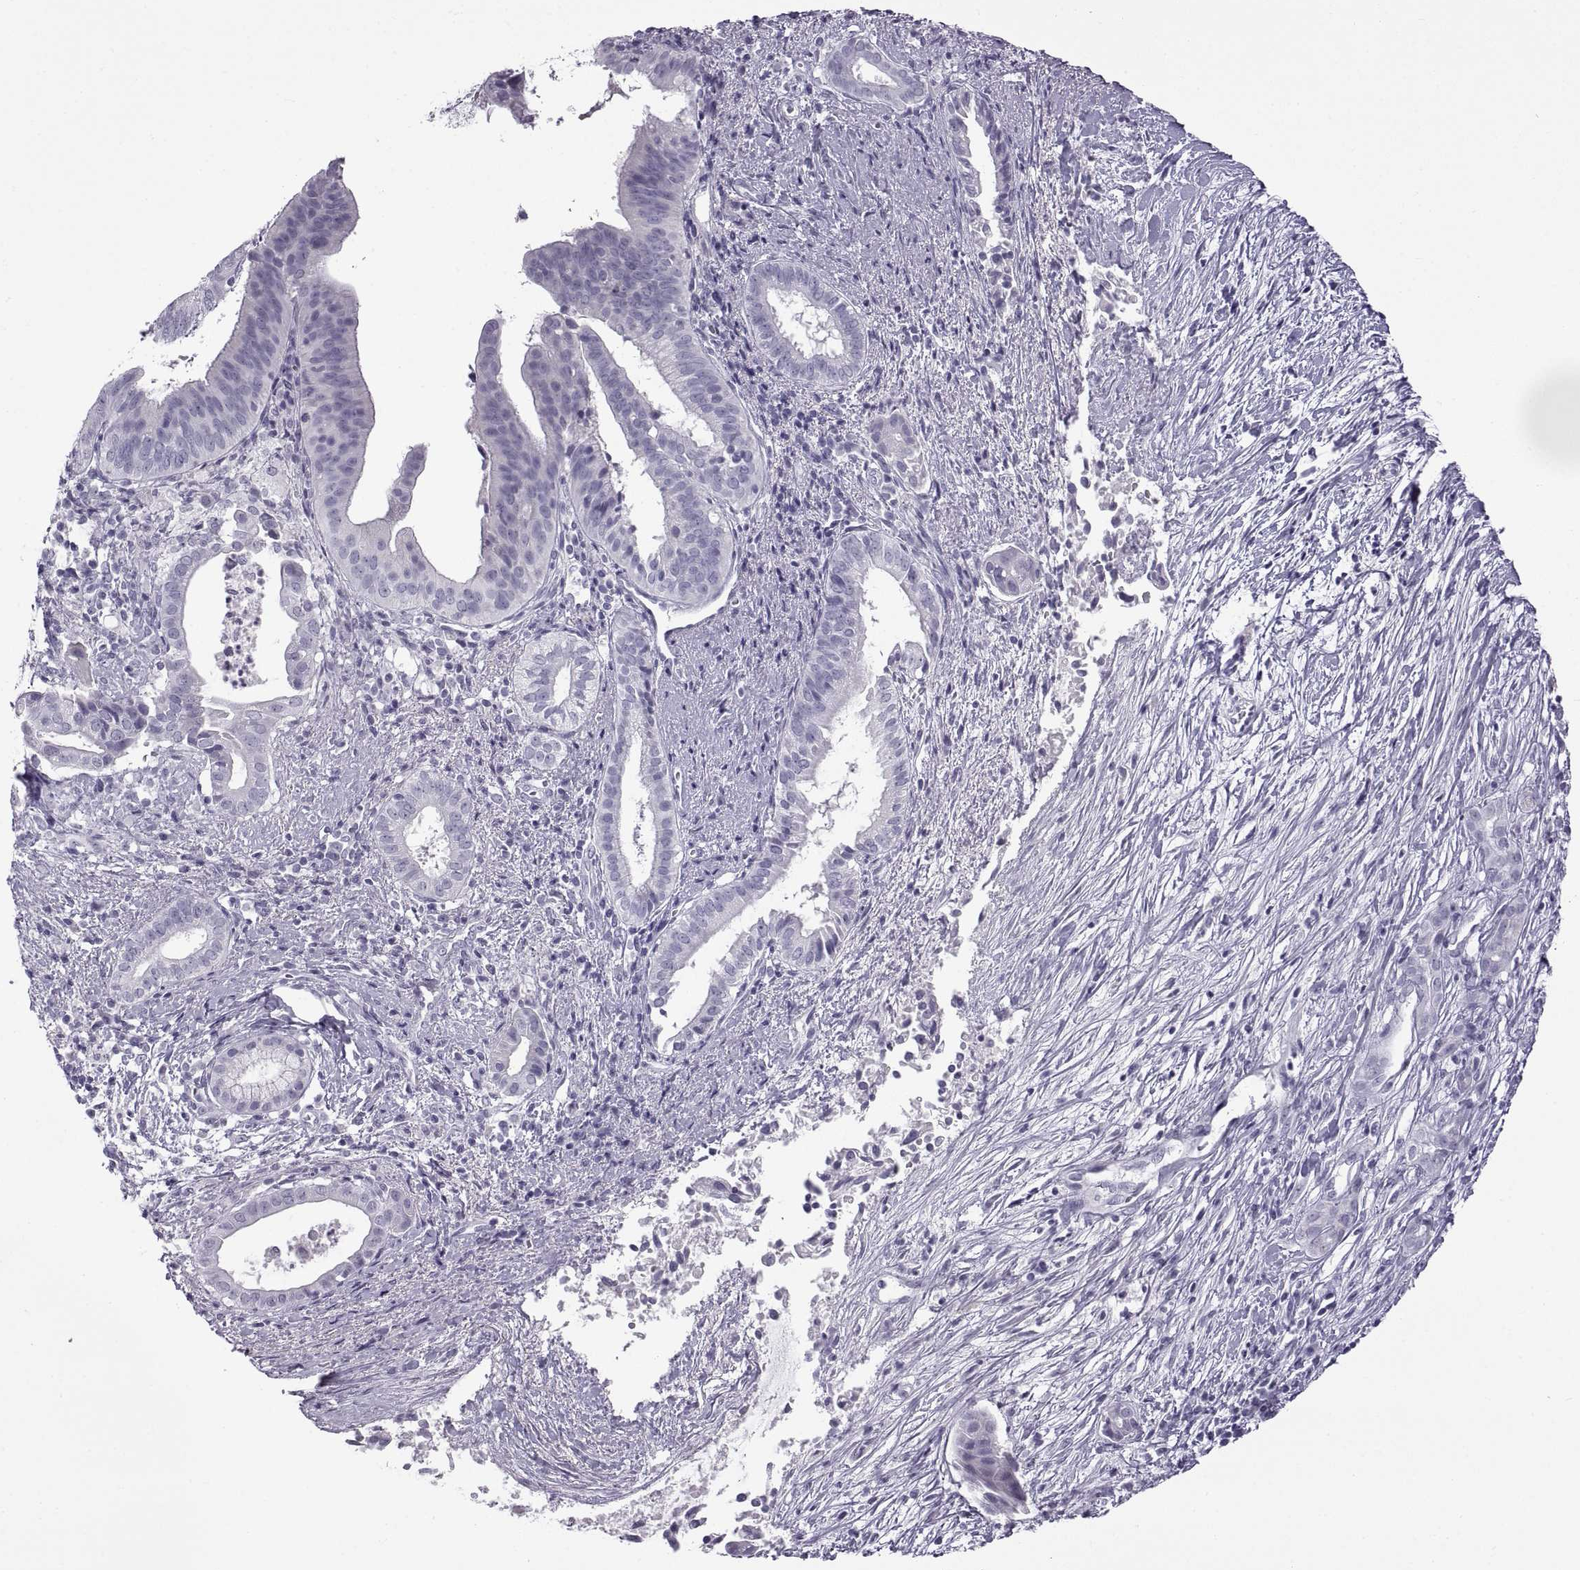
{"staining": {"intensity": "negative", "quantity": "none", "location": "none"}, "tissue": "pancreatic cancer", "cell_type": "Tumor cells", "image_type": "cancer", "snomed": [{"axis": "morphology", "description": "Adenocarcinoma, NOS"}, {"axis": "topography", "description": "Pancreas"}], "caption": "High power microscopy histopathology image of an immunohistochemistry (IHC) micrograph of adenocarcinoma (pancreatic), revealing no significant positivity in tumor cells.", "gene": "RDM1", "patient": {"sex": "male", "age": 61}}